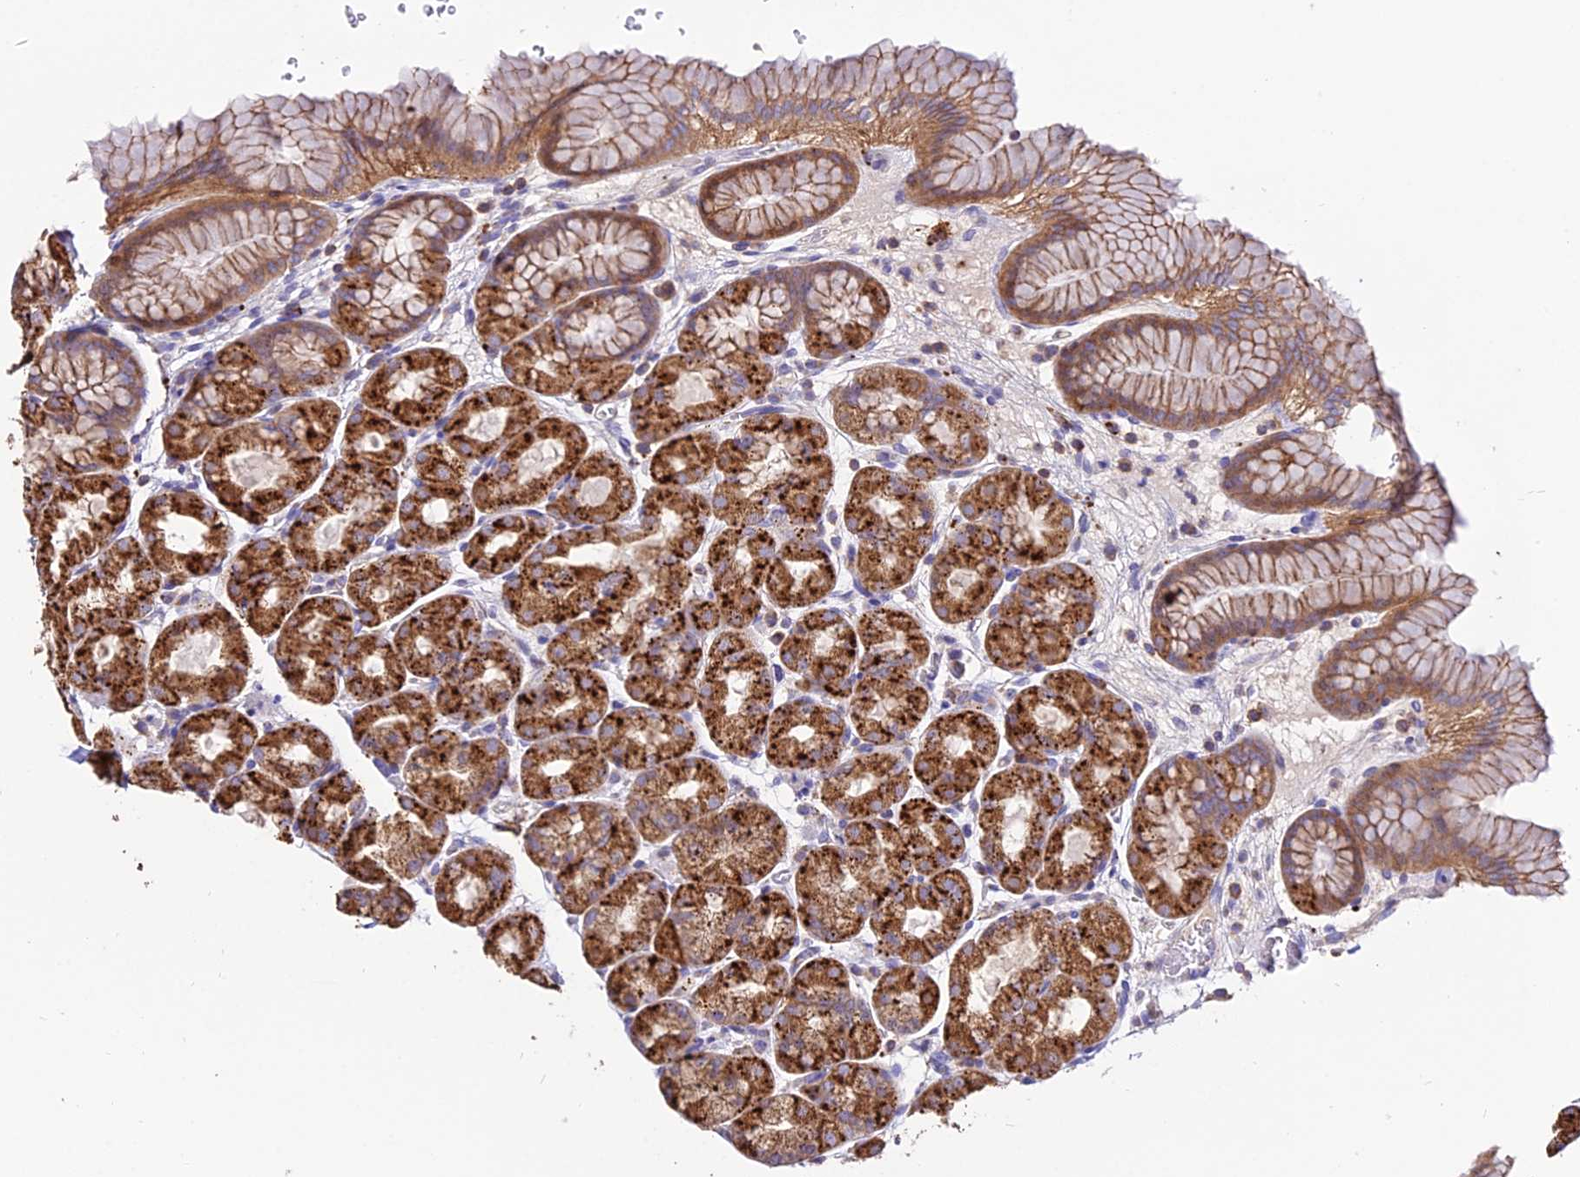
{"staining": {"intensity": "strong", "quantity": ">75%", "location": "cytoplasmic/membranous"}, "tissue": "stomach", "cell_type": "Glandular cells", "image_type": "normal", "snomed": [{"axis": "morphology", "description": "Normal tissue, NOS"}, {"axis": "topography", "description": "Stomach"}], "caption": "Protein staining by immunohistochemistry (IHC) exhibits strong cytoplasmic/membranous positivity in about >75% of glandular cells in unremarkable stomach. The protein of interest is shown in brown color, while the nuclei are stained blue.", "gene": "PNLIPRP3", "patient": {"sex": "male", "age": 42}}